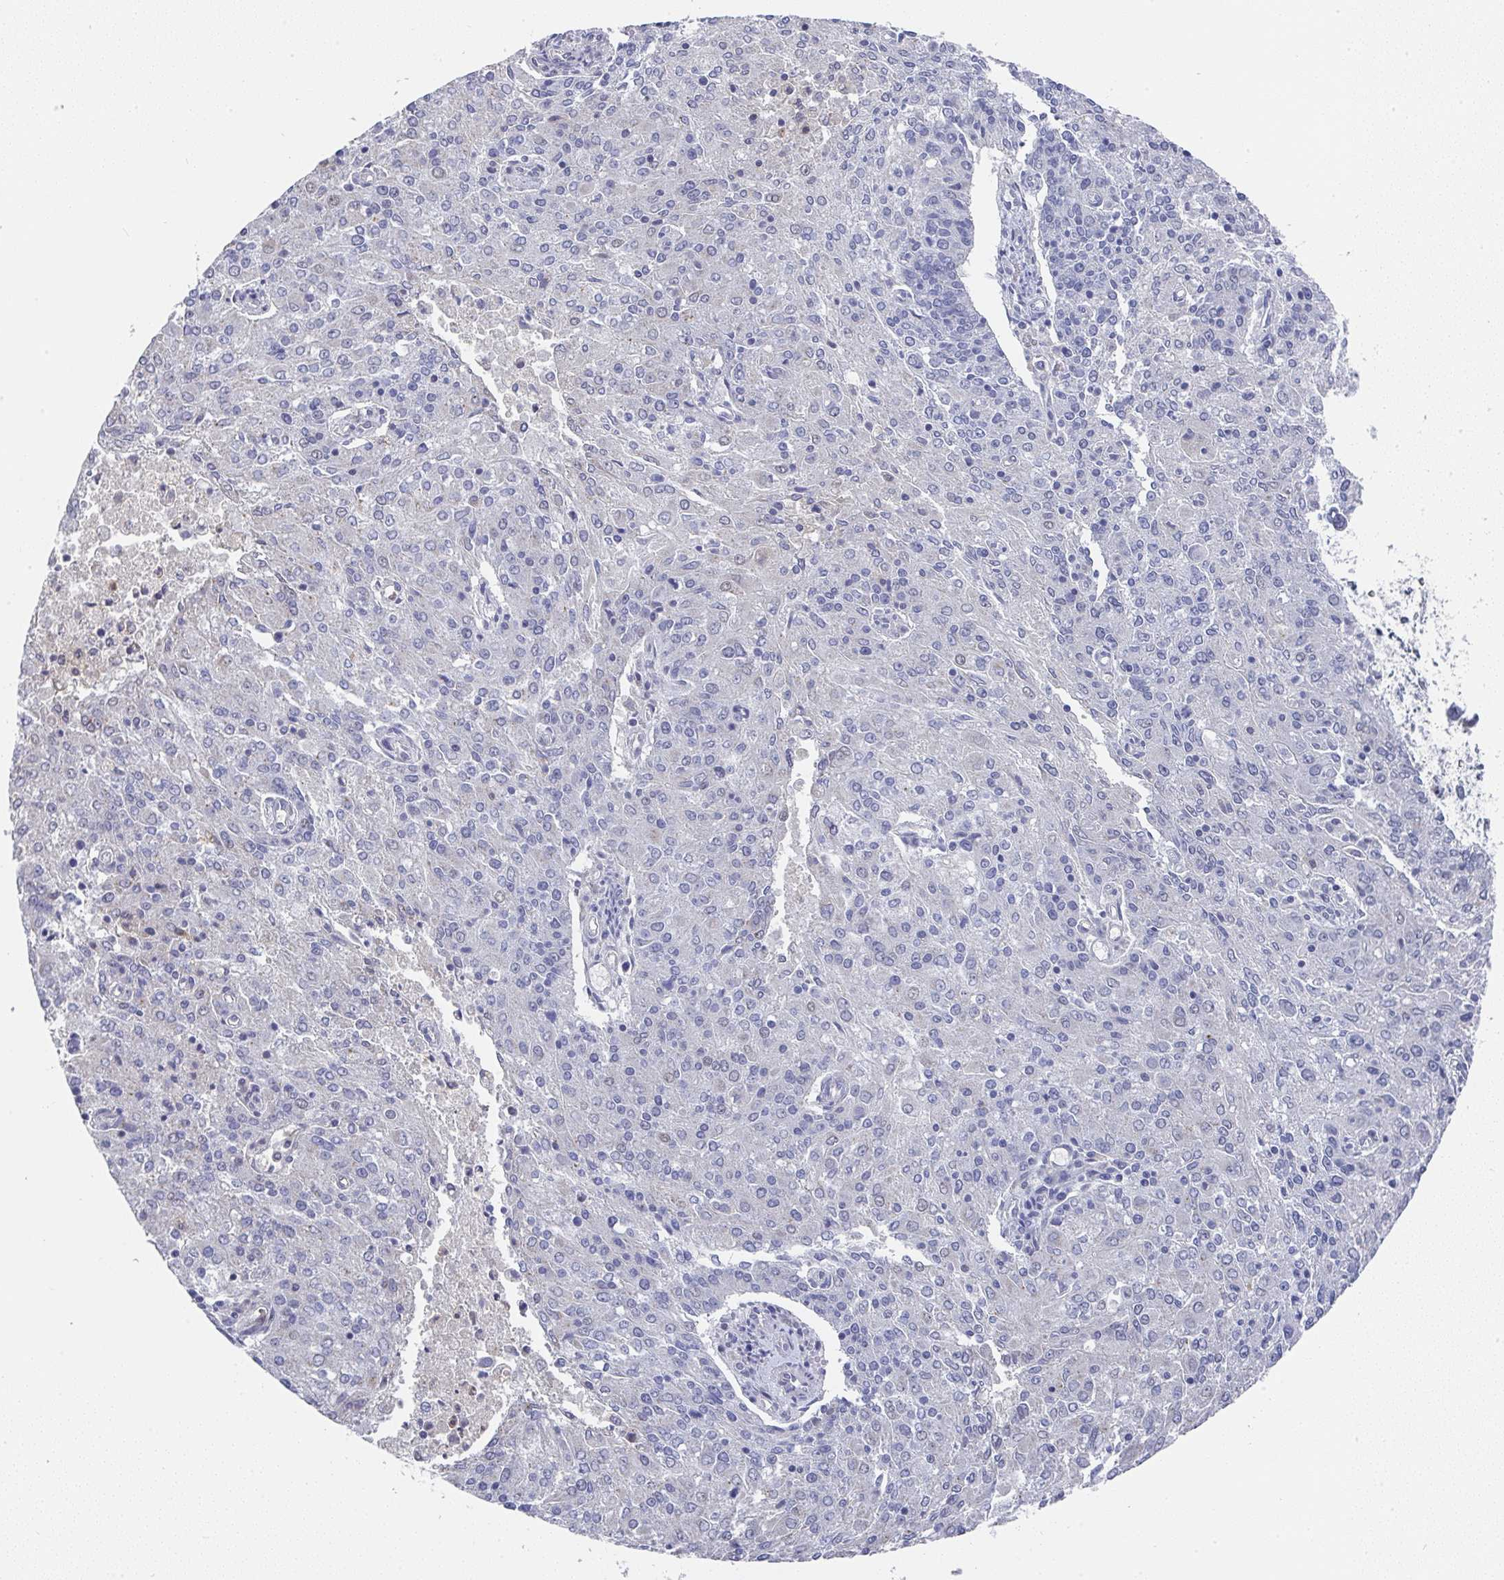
{"staining": {"intensity": "negative", "quantity": "none", "location": "none"}, "tissue": "endometrial cancer", "cell_type": "Tumor cells", "image_type": "cancer", "snomed": [{"axis": "morphology", "description": "Adenocarcinoma, NOS"}, {"axis": "topography", "description": "Endometrium"}], "caption": "Endometrial cancer was stained to show a protein in brown. There is no significant staining in tumor cells. (DAB immunohistochemistry, high magnification).", "gene": "NCF1", "patient": {"sex": "female", "age": 82}}